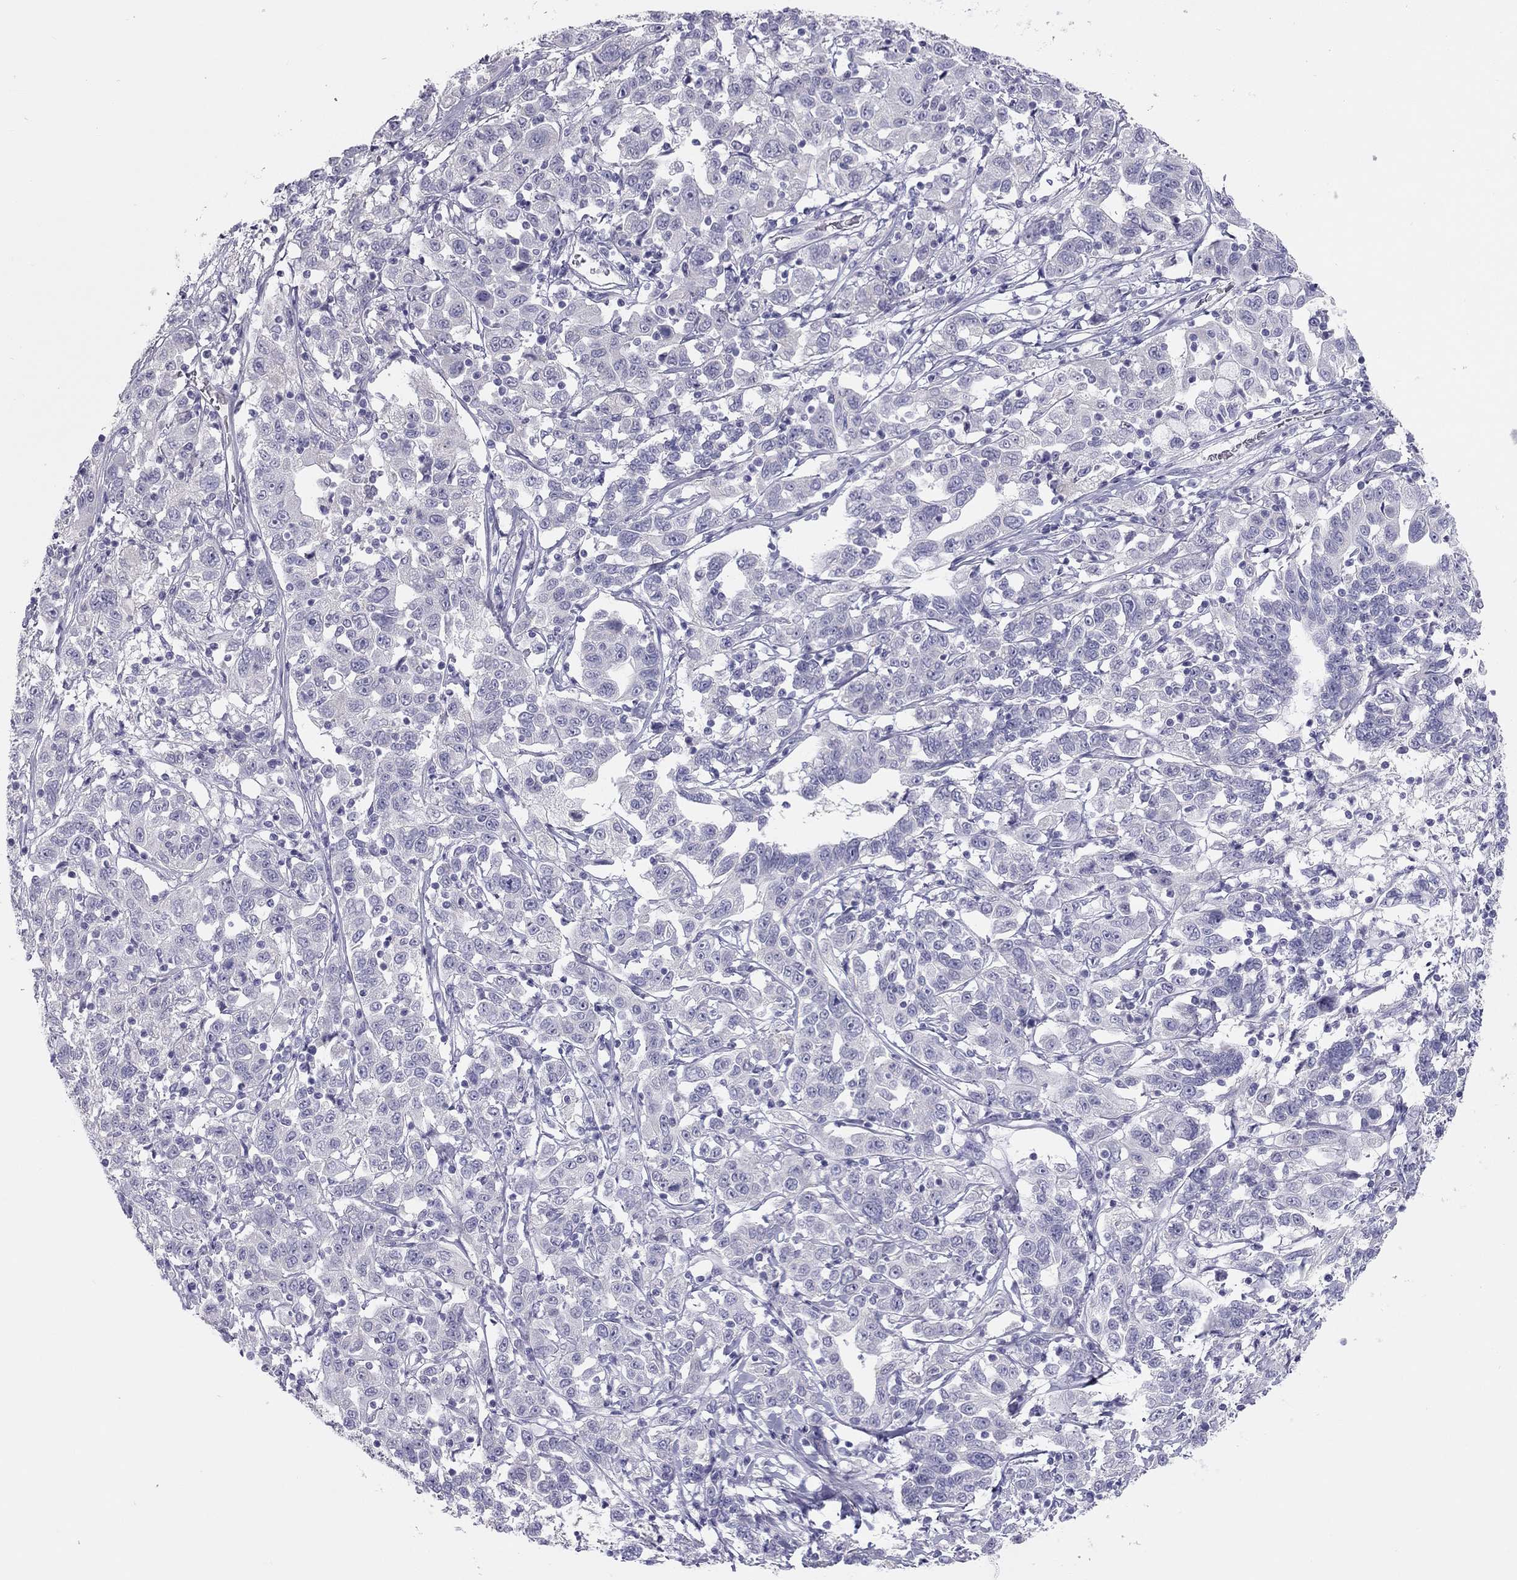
{"staining": {"intensity": "negative", "quantity": "none", "location": "none"}, "tissue": "liver cancer", "cell_type": "Tumor cells", "image_type": "cancer", "snomed": [{"axis": "morphology", "description": "Adenocarcinoma, NOS"}, {"axis": "morphology", "description": "Cholangiocarcinoma"}, {"axis": "topography", "description": "Liver"}], "caption": "Micrograph shows no significant protein positivity in tumor cells of liver cancer.", "gene": "SPATA12", "patient": {"sex": "male", "age": 64}}